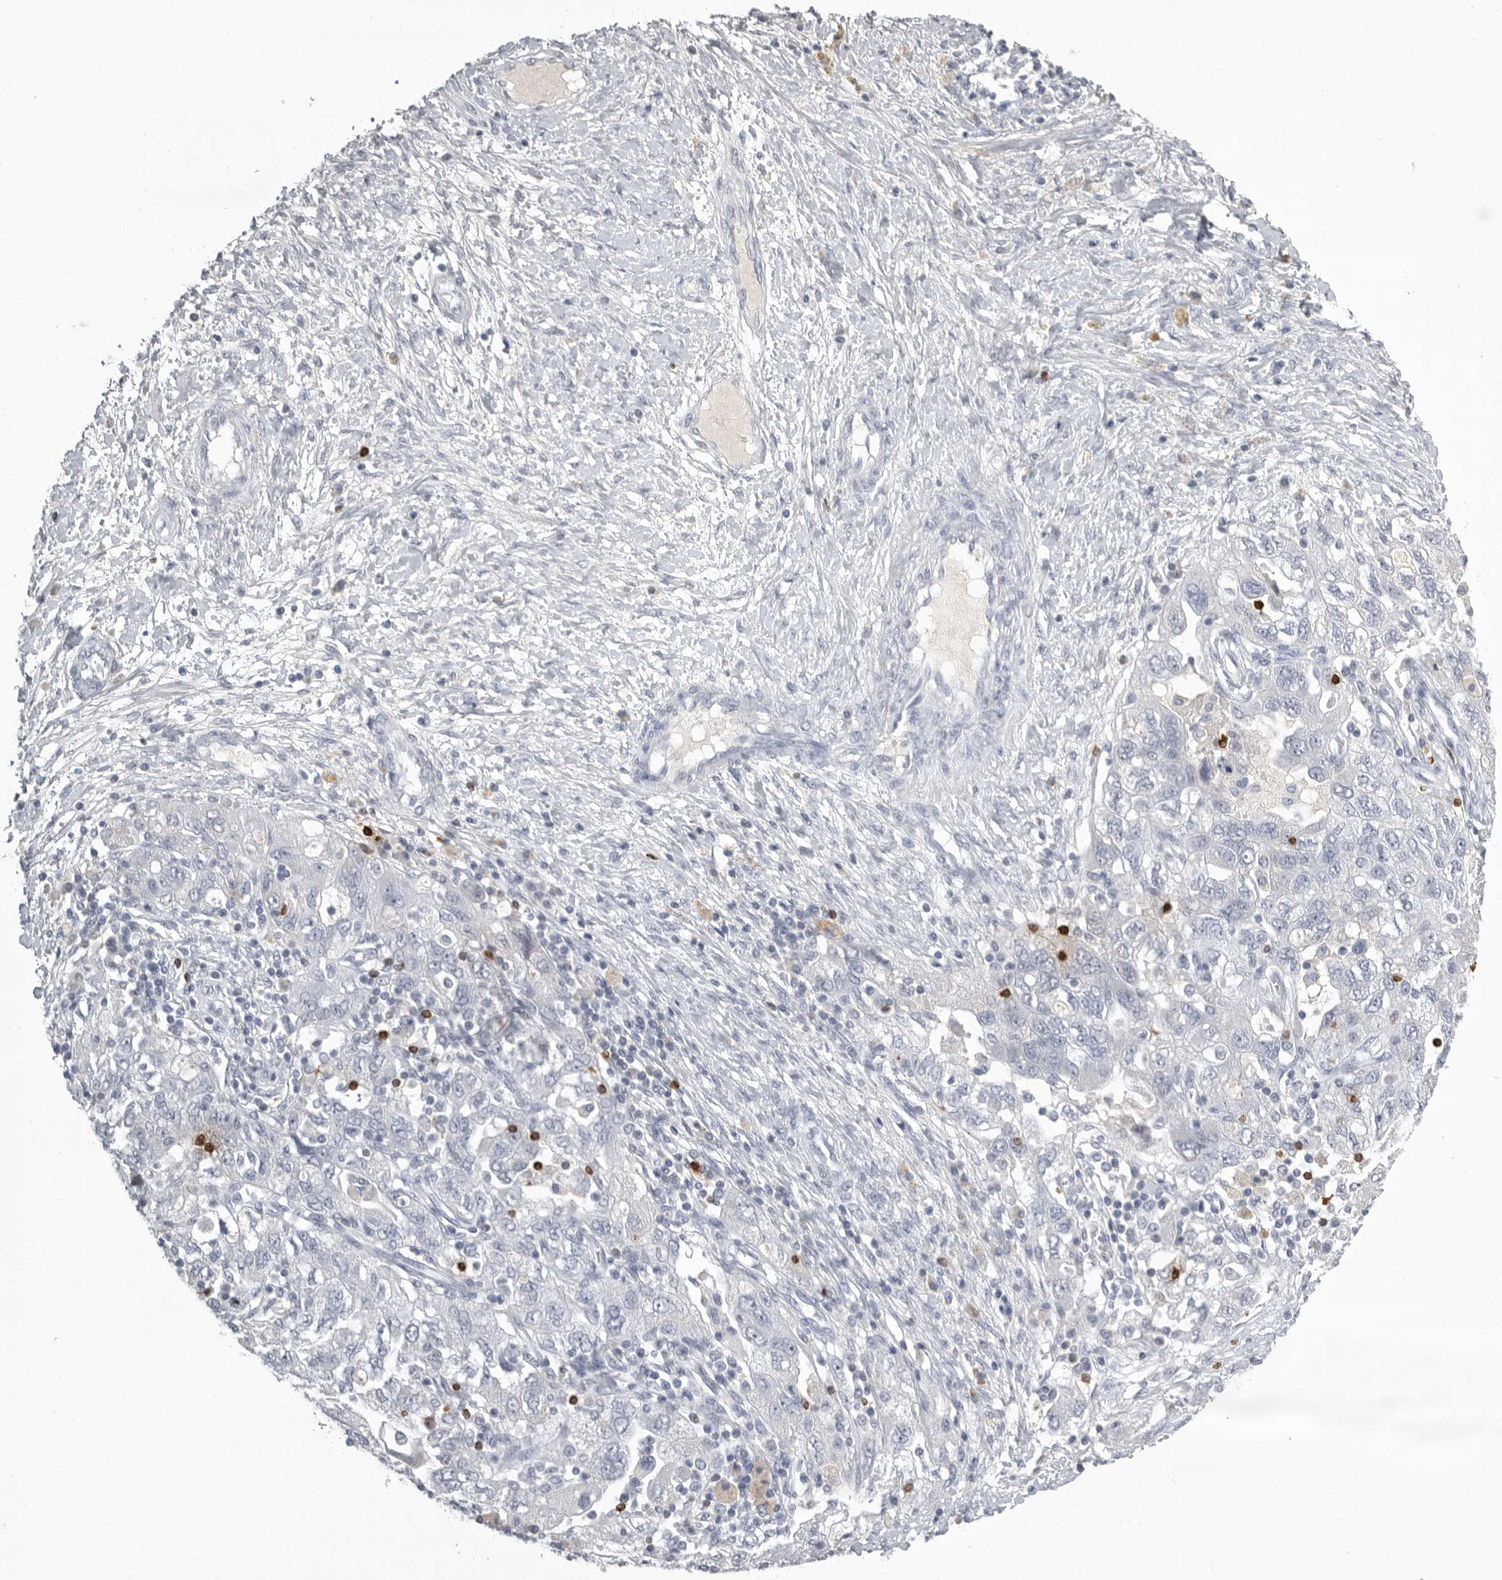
{"staining": {"intensity": "negative", "quantity": "none", "location": "none"}, "tissue": "ovarian cancer", "cell_type": "Tumor cells", "image_type": "cancer", "snomed": [{"axis": "morphology", "description": "Carcinoma, NOS"}, {"axis": "morphology", "description": "Cystadenocarcinoma, serous, NOS"}, {"axis": "topography", "description": "Ovary"}], "caption": "This is an immunohistochemistry (IHC) image of ovarian cancer (carcinoma). There is no staining in tumor cells.", "gene": "GNLY", "patient": {"sex": "female", "age": 69}}